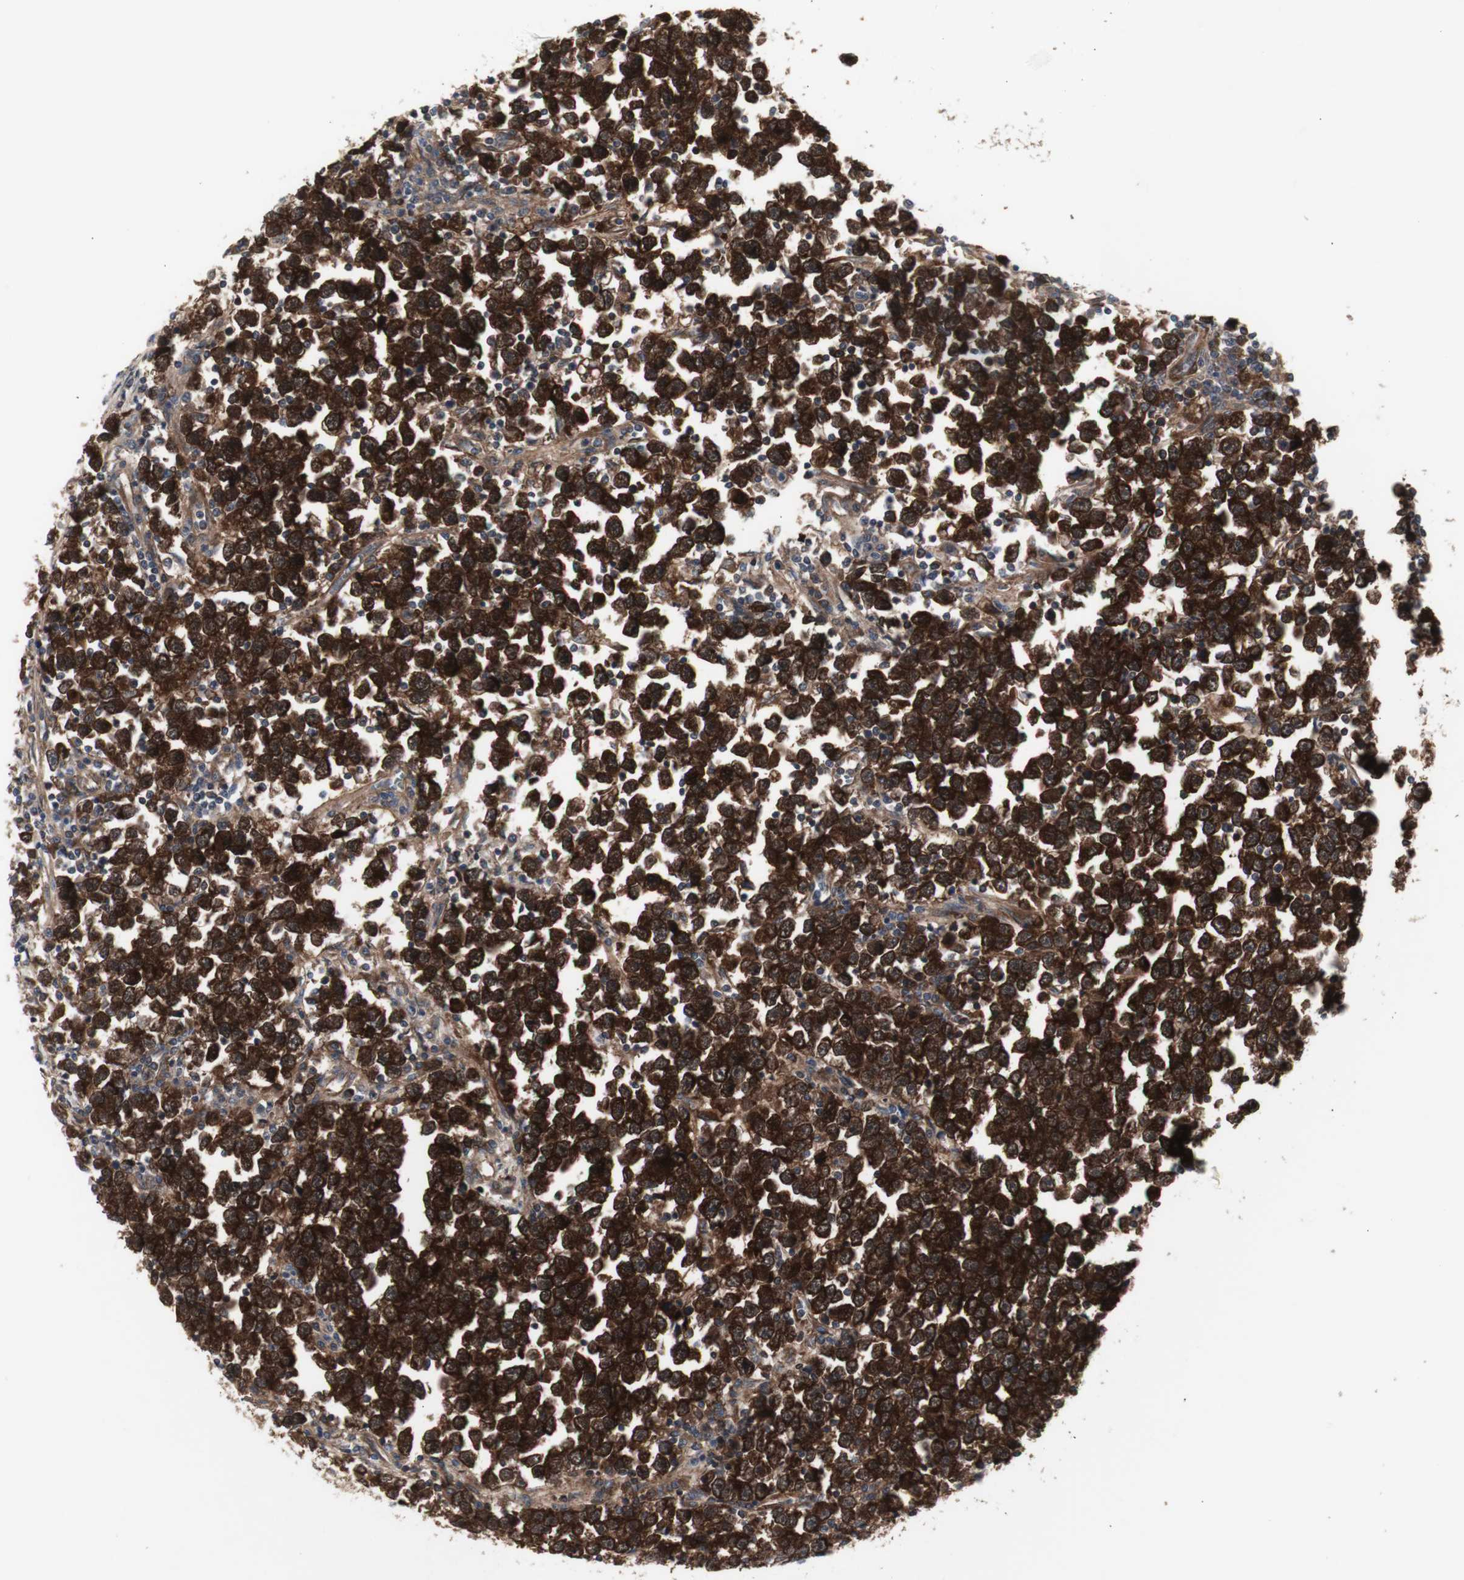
{"staining": {"intensity": "strong", "quantity": ">75%", "location": "cytoplasmic/membranous"}, "tissue": "testis cancer", "cell_type": "Tumor cells", "image_type": "cancer", "snomed": [{"axis": "morphology", "description": "Seminoma, NOS"}, {"axis": "topography", "description": "Testis"}], "caption": "Testis cancer was stained to show a protein in brown. There is high levels of strong cytoplasmic/membranous expression in about >75% of tumor cells.", "gene": "CHURC1-FNTB", "patient": {"sex": "male", "age": 43}}